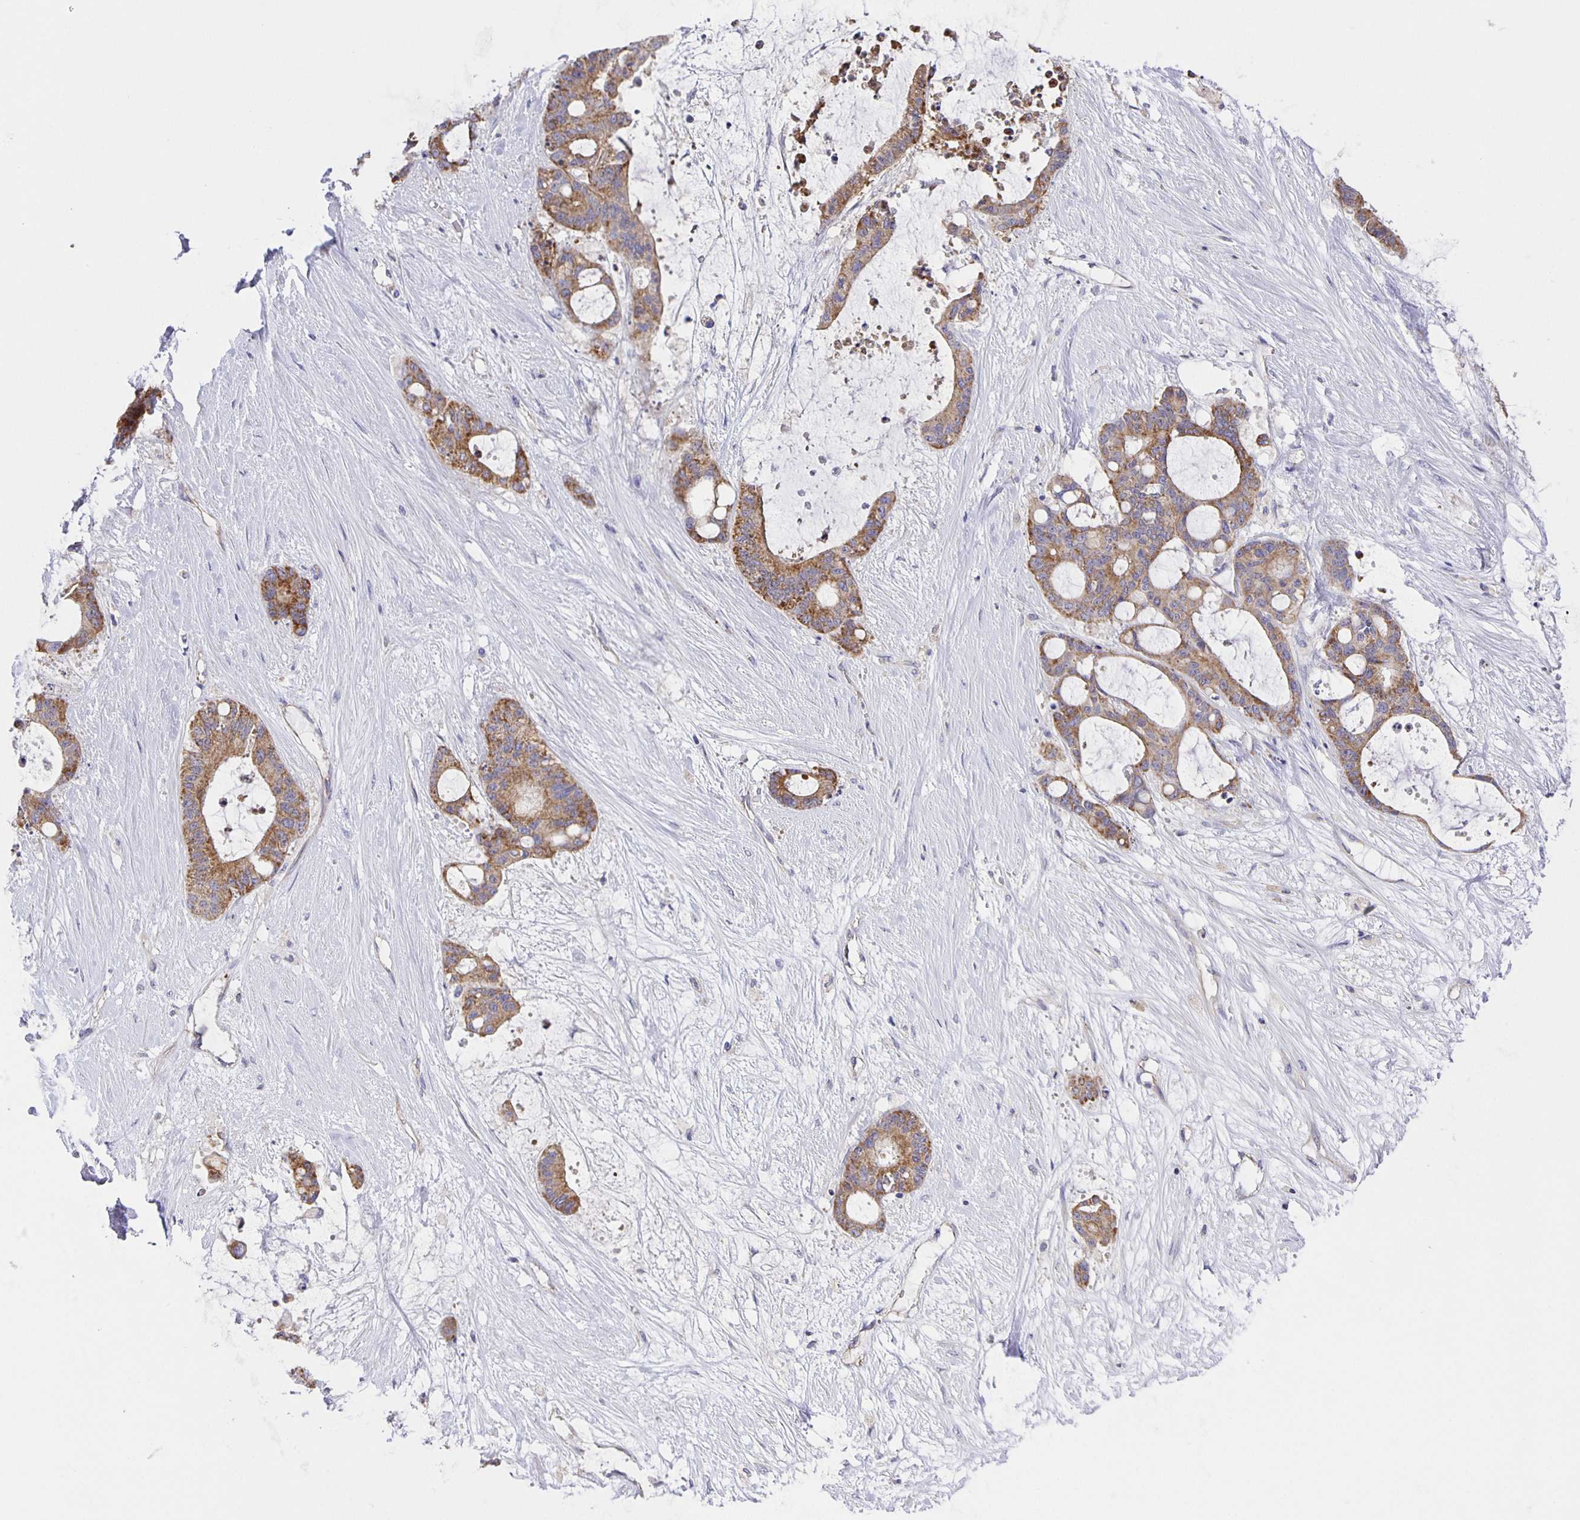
{"staining": {"intensity": "moderate", "quantity": ">75%", "location": "cytoplasmic/membranous"}, "tissue": "liver cancer", "cell_type": "Tumor cells", "image_type": "cancer", "snomed": [{"axis": "morphology", "description": "Normal tissue, NOS"}, {"axis": "morphology", "description": "Cholangiocarcinoma"}, {"axis": "topography", "description": "Liver"}, {"axis": "topography", "description": "Peripheral nerve tissue"}], "caption": "Liver cancer (cholangiocarcinoma) was stained to show a protein in brown. There is medium levels of moderate cytoplasmic/membranous expression in approximately >75% of tumor cells. Using DAB (brown) and hematoxylin (blue) stains, captured at high magnification using brightfield microscopy.", "gene": "JMJD4", "patient": {"sex": "female", "age": 73}}